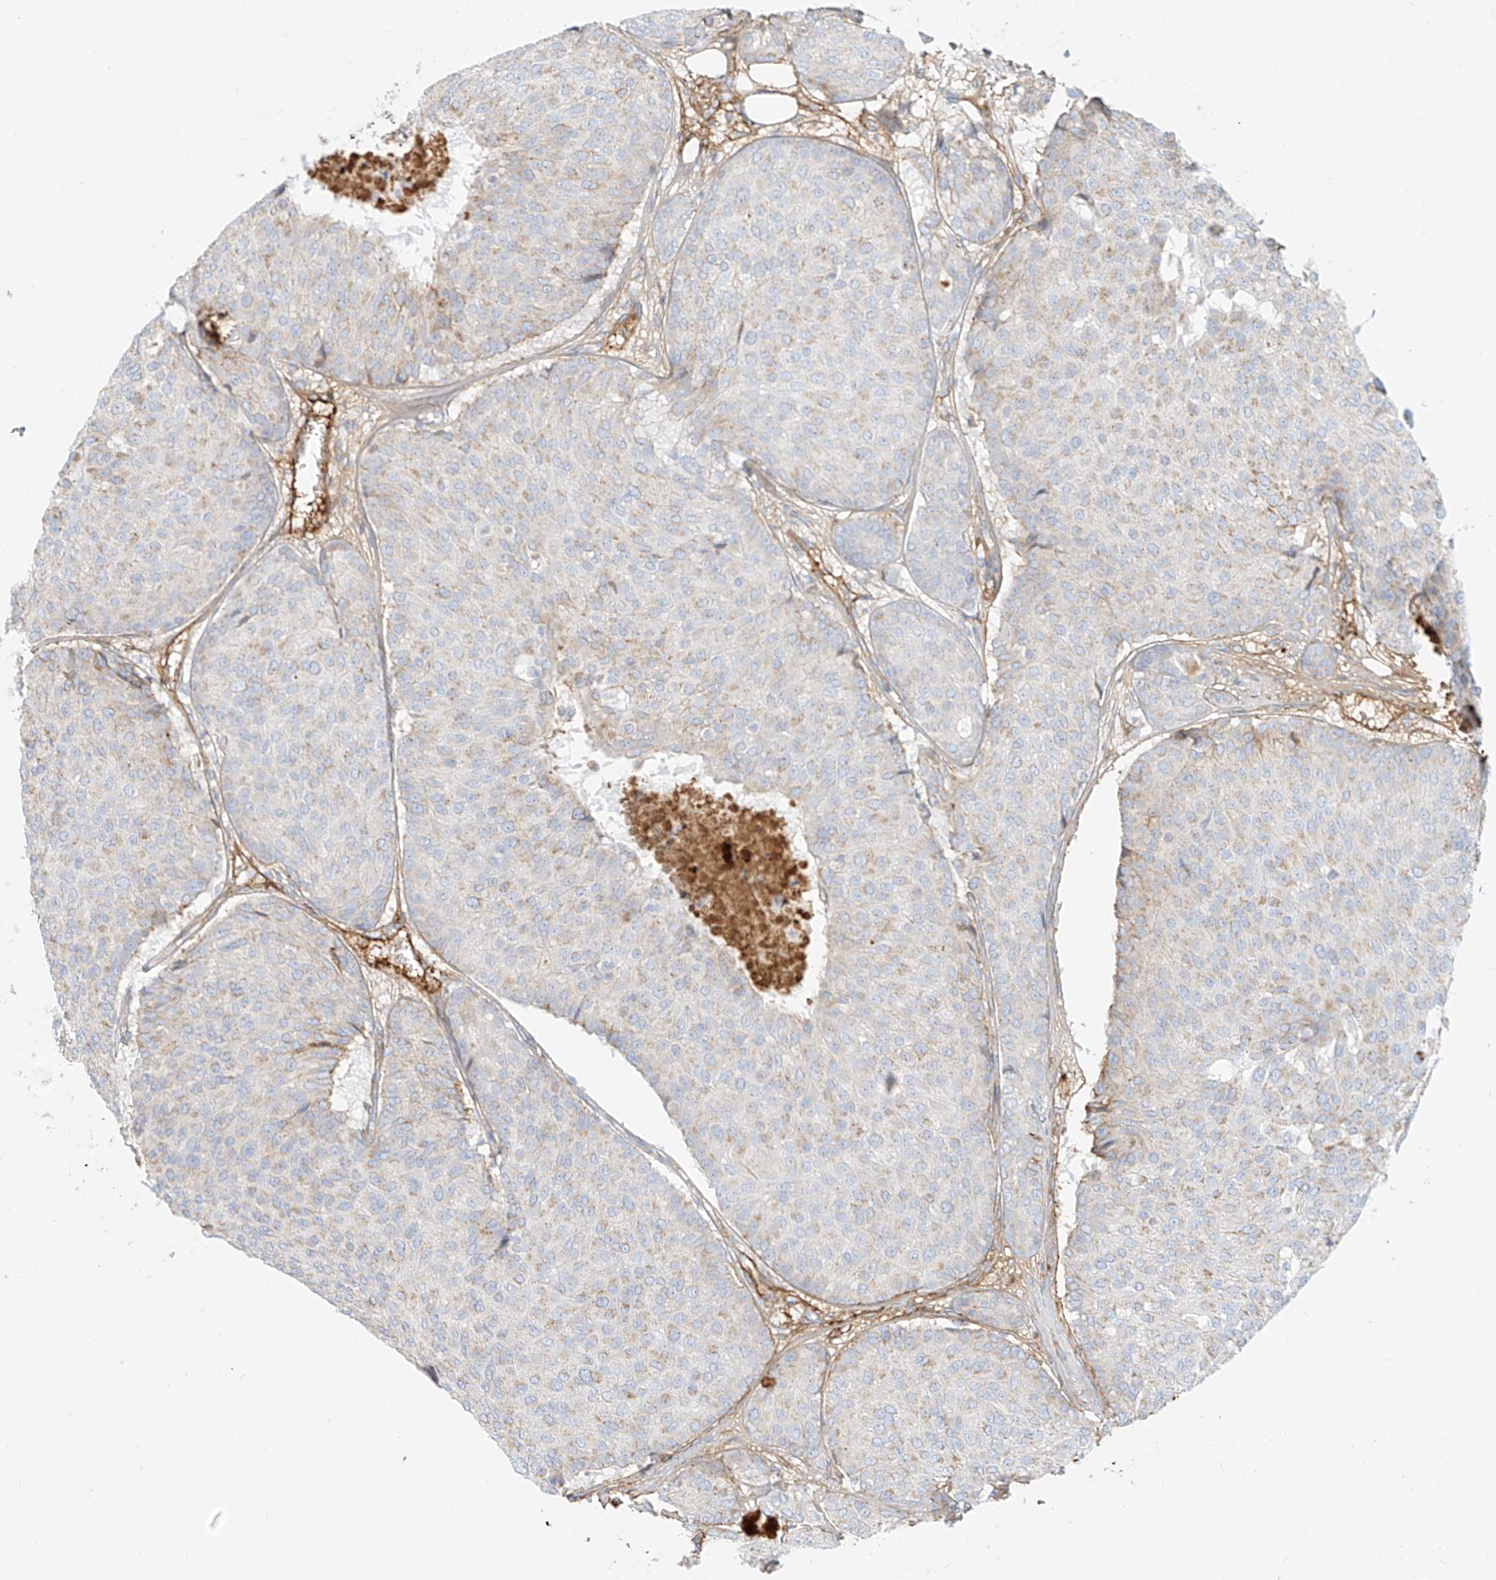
{"staining": {"intensity": "weak", "quantity": "<25%", "location": "cytoplasmic/membranous"}, "tissue": "breast cancer", "cell_type": "Tumor cells", "image_type": "cancer", "snomed": [{"axis": "morphology", "description": "Duct carcinoma"}, {"axis": "topography", "description": "Breast"}], "caption": "Micrograph shows no significant protein staining in tumor cells of invasive ductal carcinoma (breast). The staining is performed using DAB brown chromogen with nuclei counter-stained in using hematoxylin.", "gene": "OCSTAMP", "patient": {"sex": "female", "age": 75}}